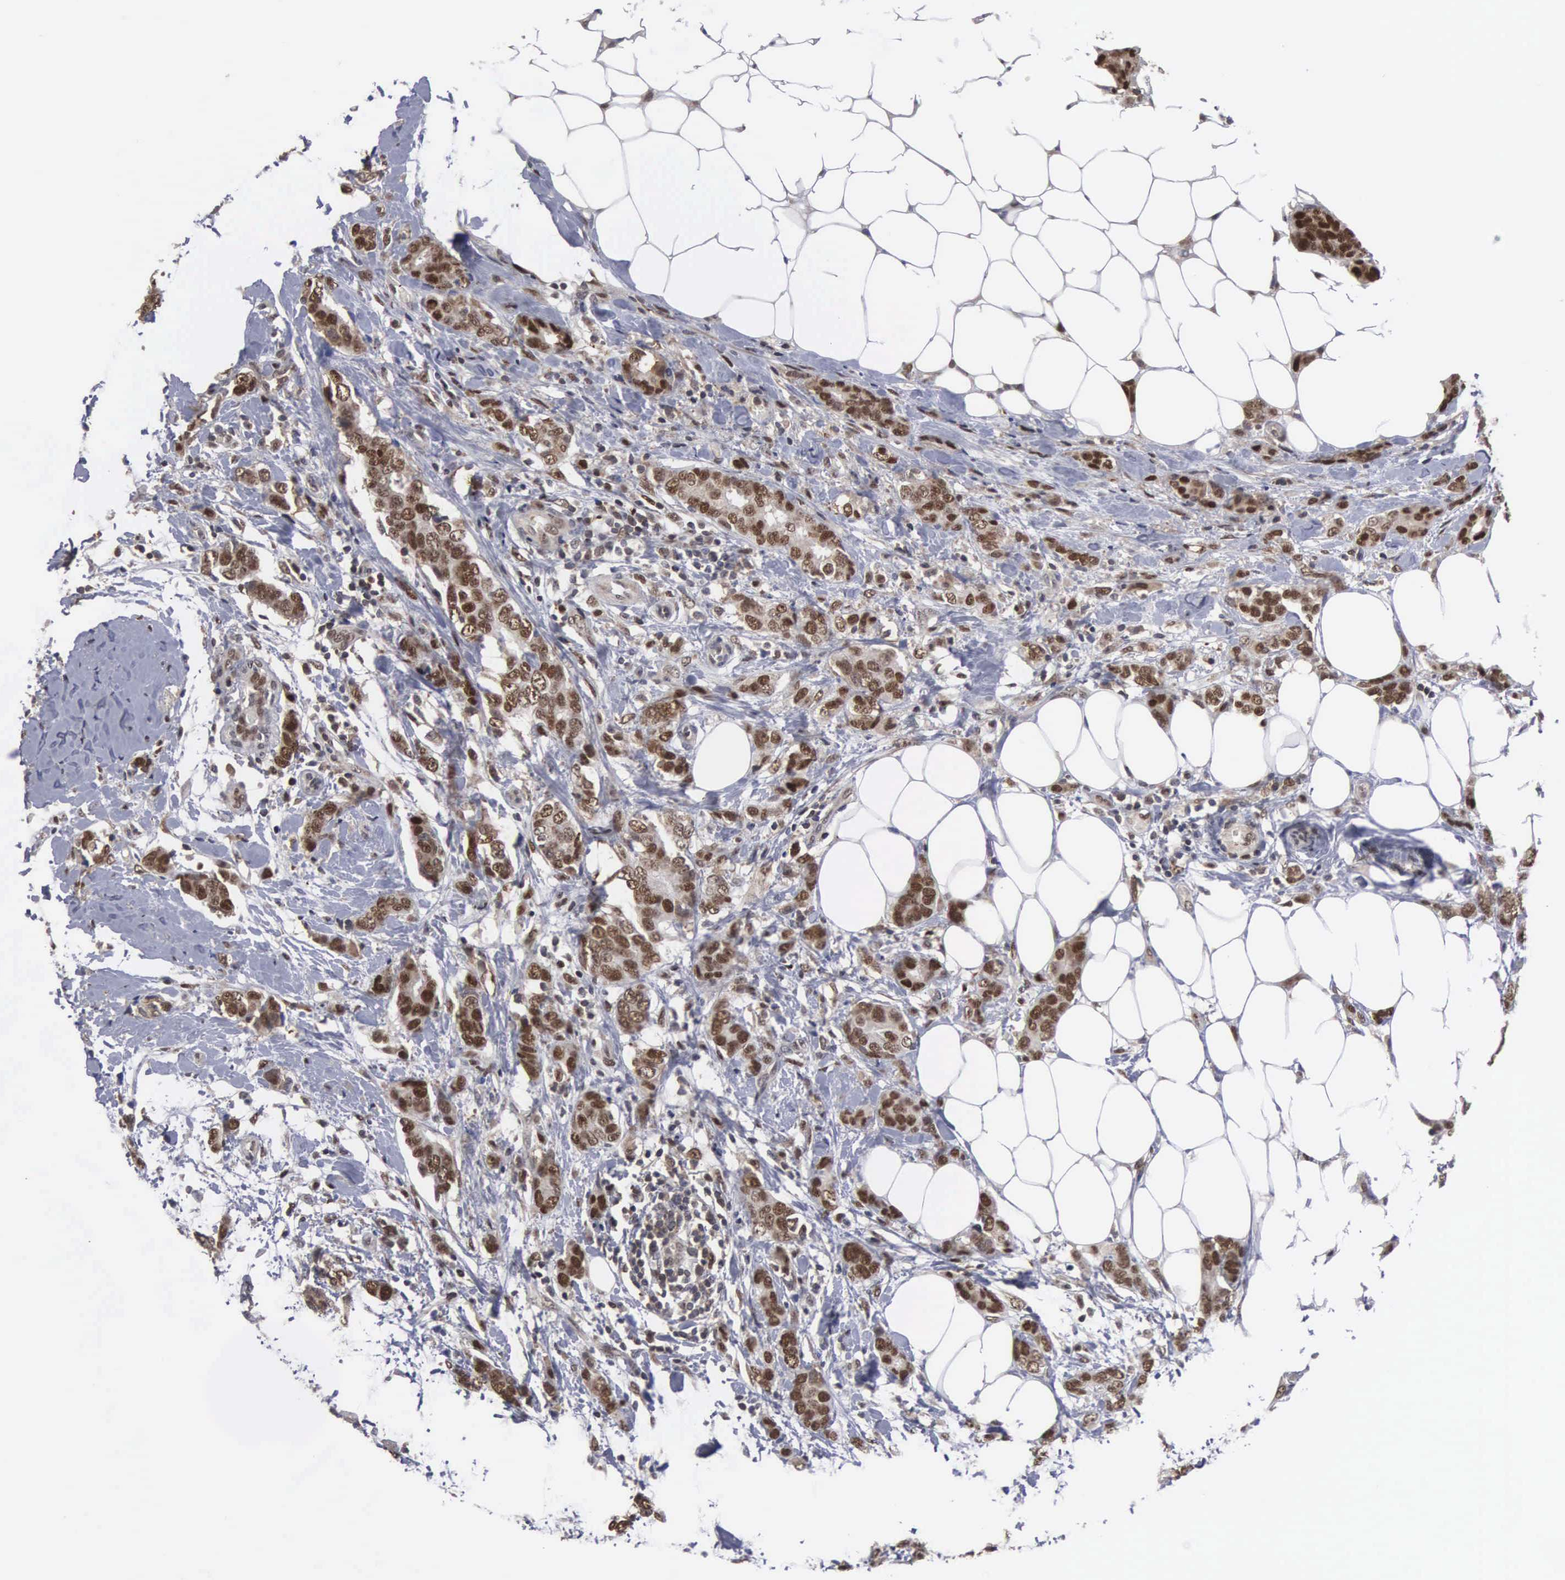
{"staining": {"intensity": "moderate", "quantity": ">75%", "location": "nuclear"}, "tissue": "breast cancer", "cell_type": "Tumor cells", "image_type": "cancer", "snomed": [{"axis": "morphology", "description": "Duct carcinoma"}, {"axis": "topography", "description": "Breast"}], "caption": "This is a micrograph of IHC staining of infiltrating ductal carcinoma (breast), which shows moderate positivity in the nuclear of tumor cells.", "gene": "TRMT5", "patient": {"sex": "female", "age": 53}}